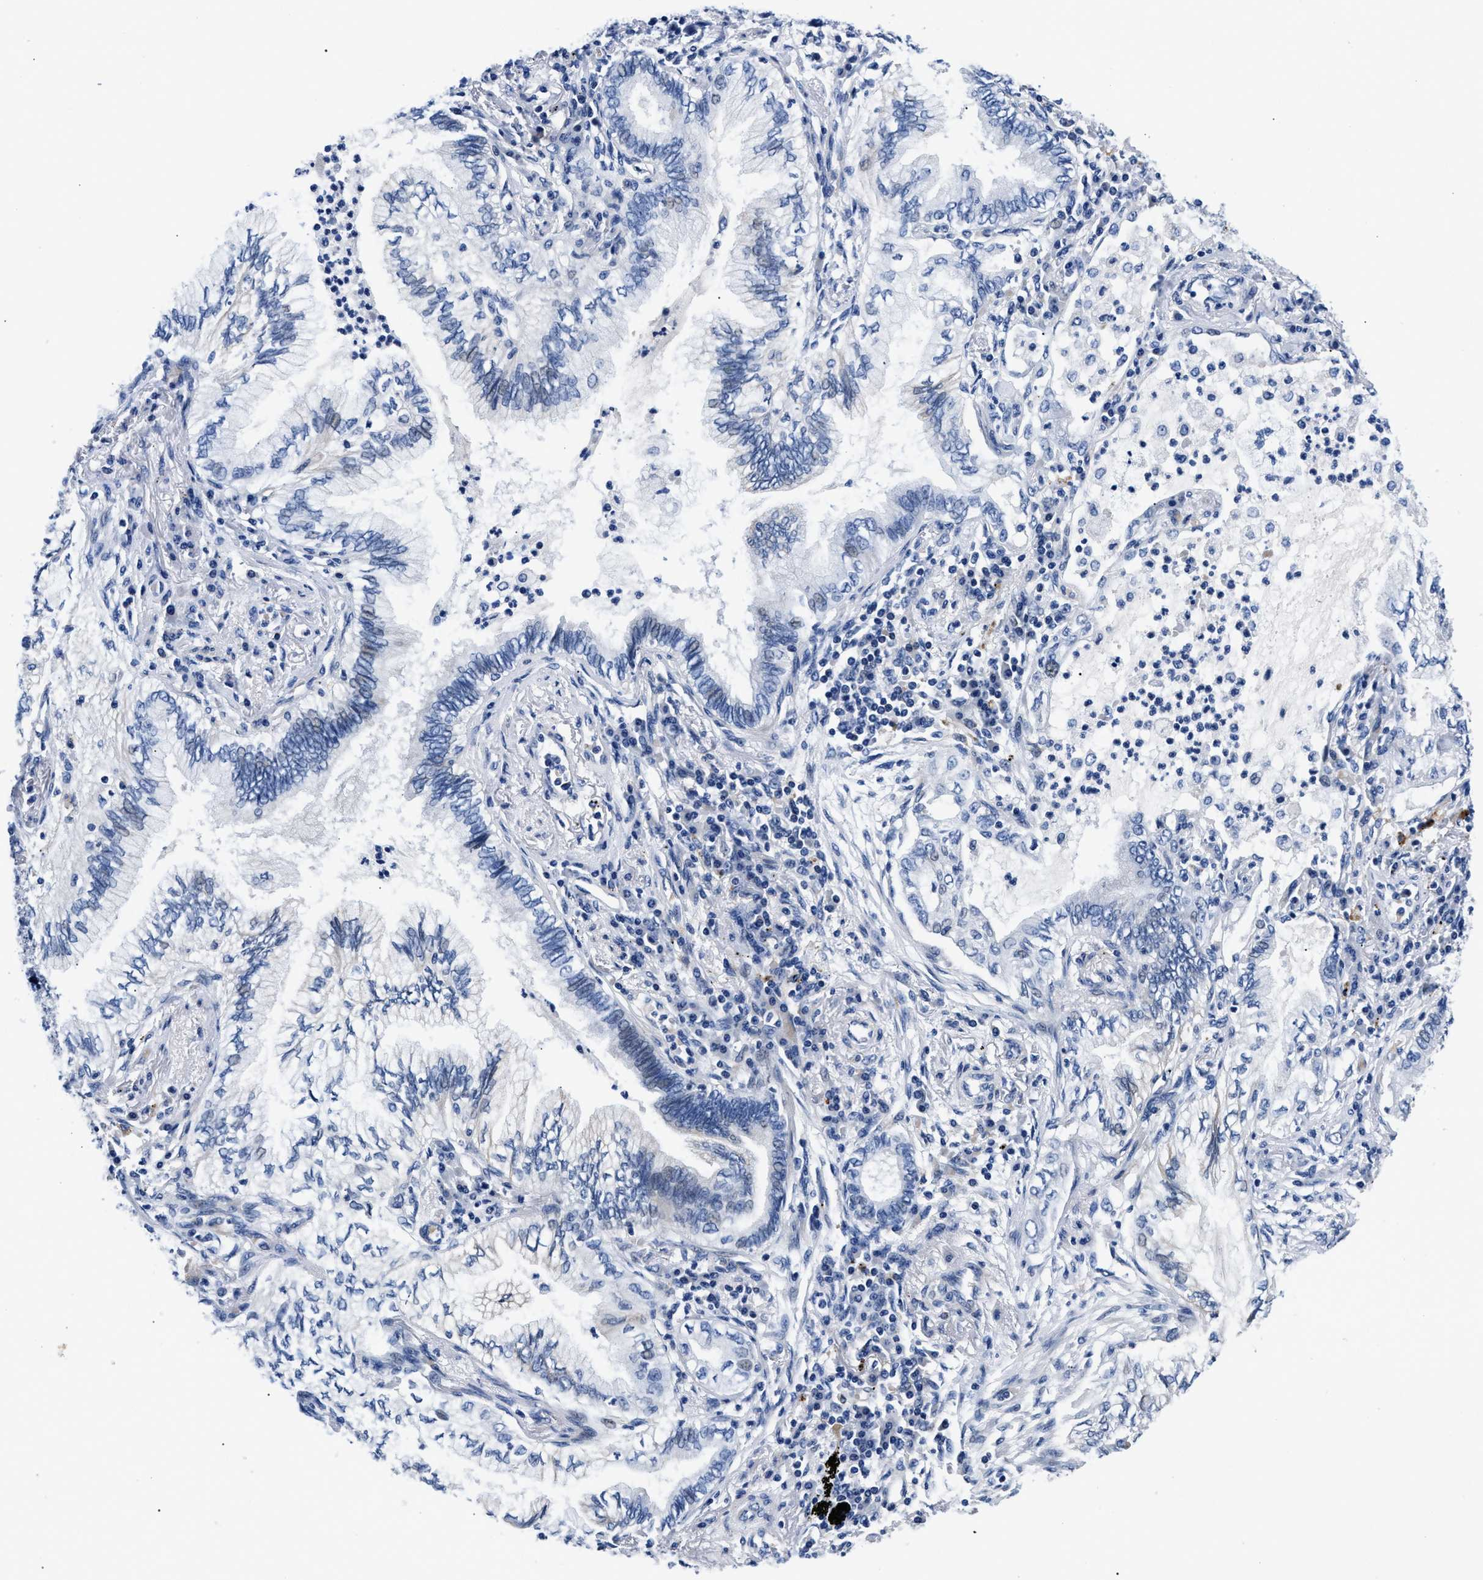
{"staining": {"intensity": "negative", "quantity": "none", "location": "none"}, "tissue": "lung cancer", "cell_type": "Tumor cells", "image_type": "cancer", "snomed": [{"axis": "morphology", "description": "Normal tissue, NOS"}, {"axis": "morphology", "description": "Adenocarcinoma, NOS"}, {"axis": "topography", "description": "Bronchus"}, {"axis": "topography", "description": "Lung"}], "caption": "Tumor cells show no significant protein staining in lung cancer.", "gene": "P2RY4", "patient": {"sex": "female", "age": 70}}